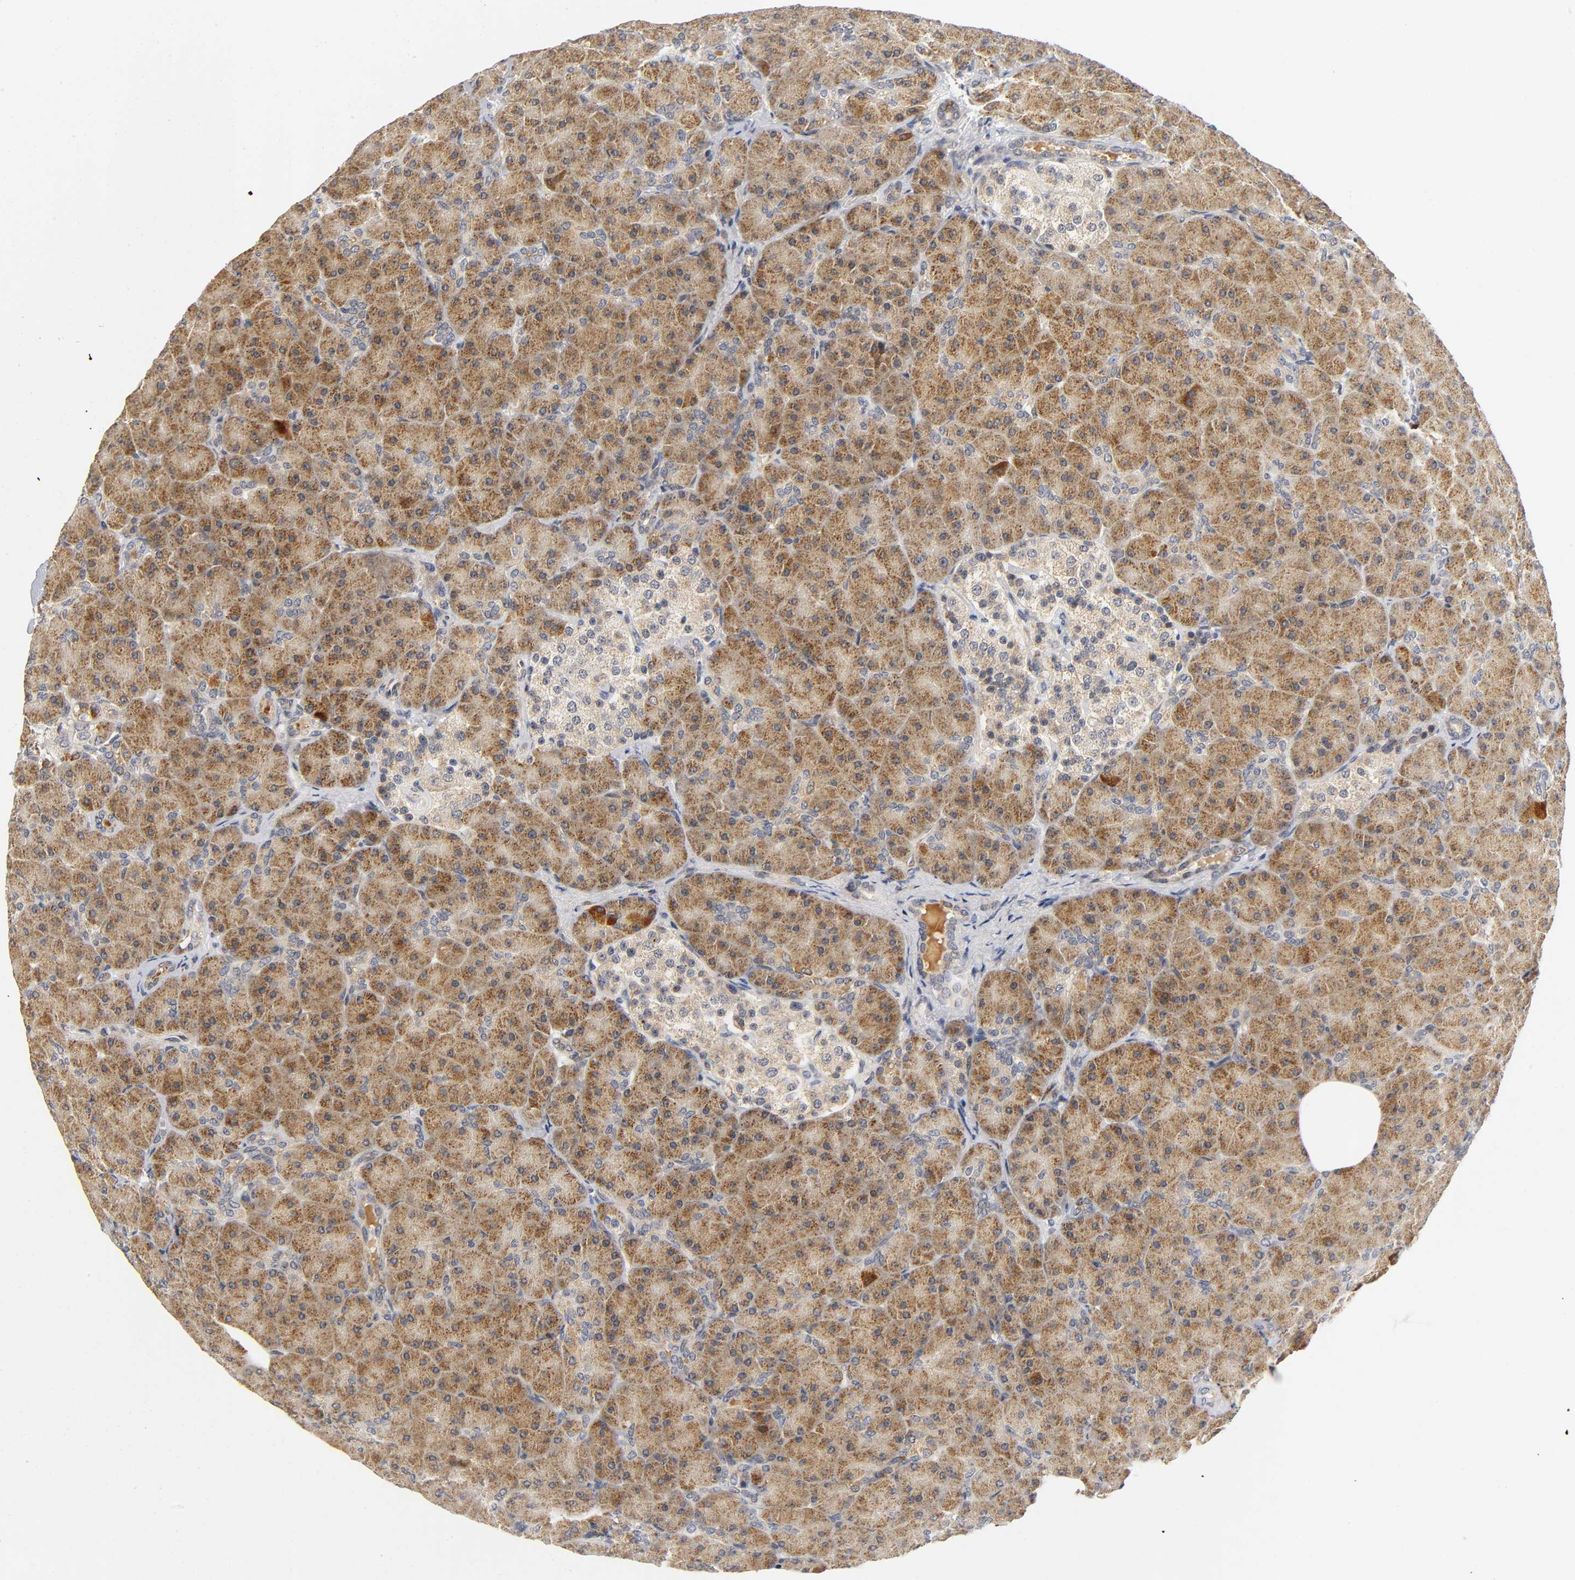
{"staining": {"intensity": "moderate", "quantity": ">75%", "location": "cytoplasmic/membranous"}, "tissue": "pancreas", "cell_type": "Exocrine glandular cells", "image_type": "normal", "snomed": [{"axis": "morphology", "description": "Normal tissue, NOS"}, {"axis": "topography", "description": "Pancreas"}], "caption": "Exocrine glandular cells show moderate cytoplasmic/membranous staining in about >75% of cells in benign pancreas. The staining was performed using DAB (3,3'-diaminobenzidine) to visualize the protein expression in brown, while the nuclei were stained in blue with hematoxylin (Magnification: 20x).", "gene": "NRP1", "patient": {"sex": "male", "age": 66}}